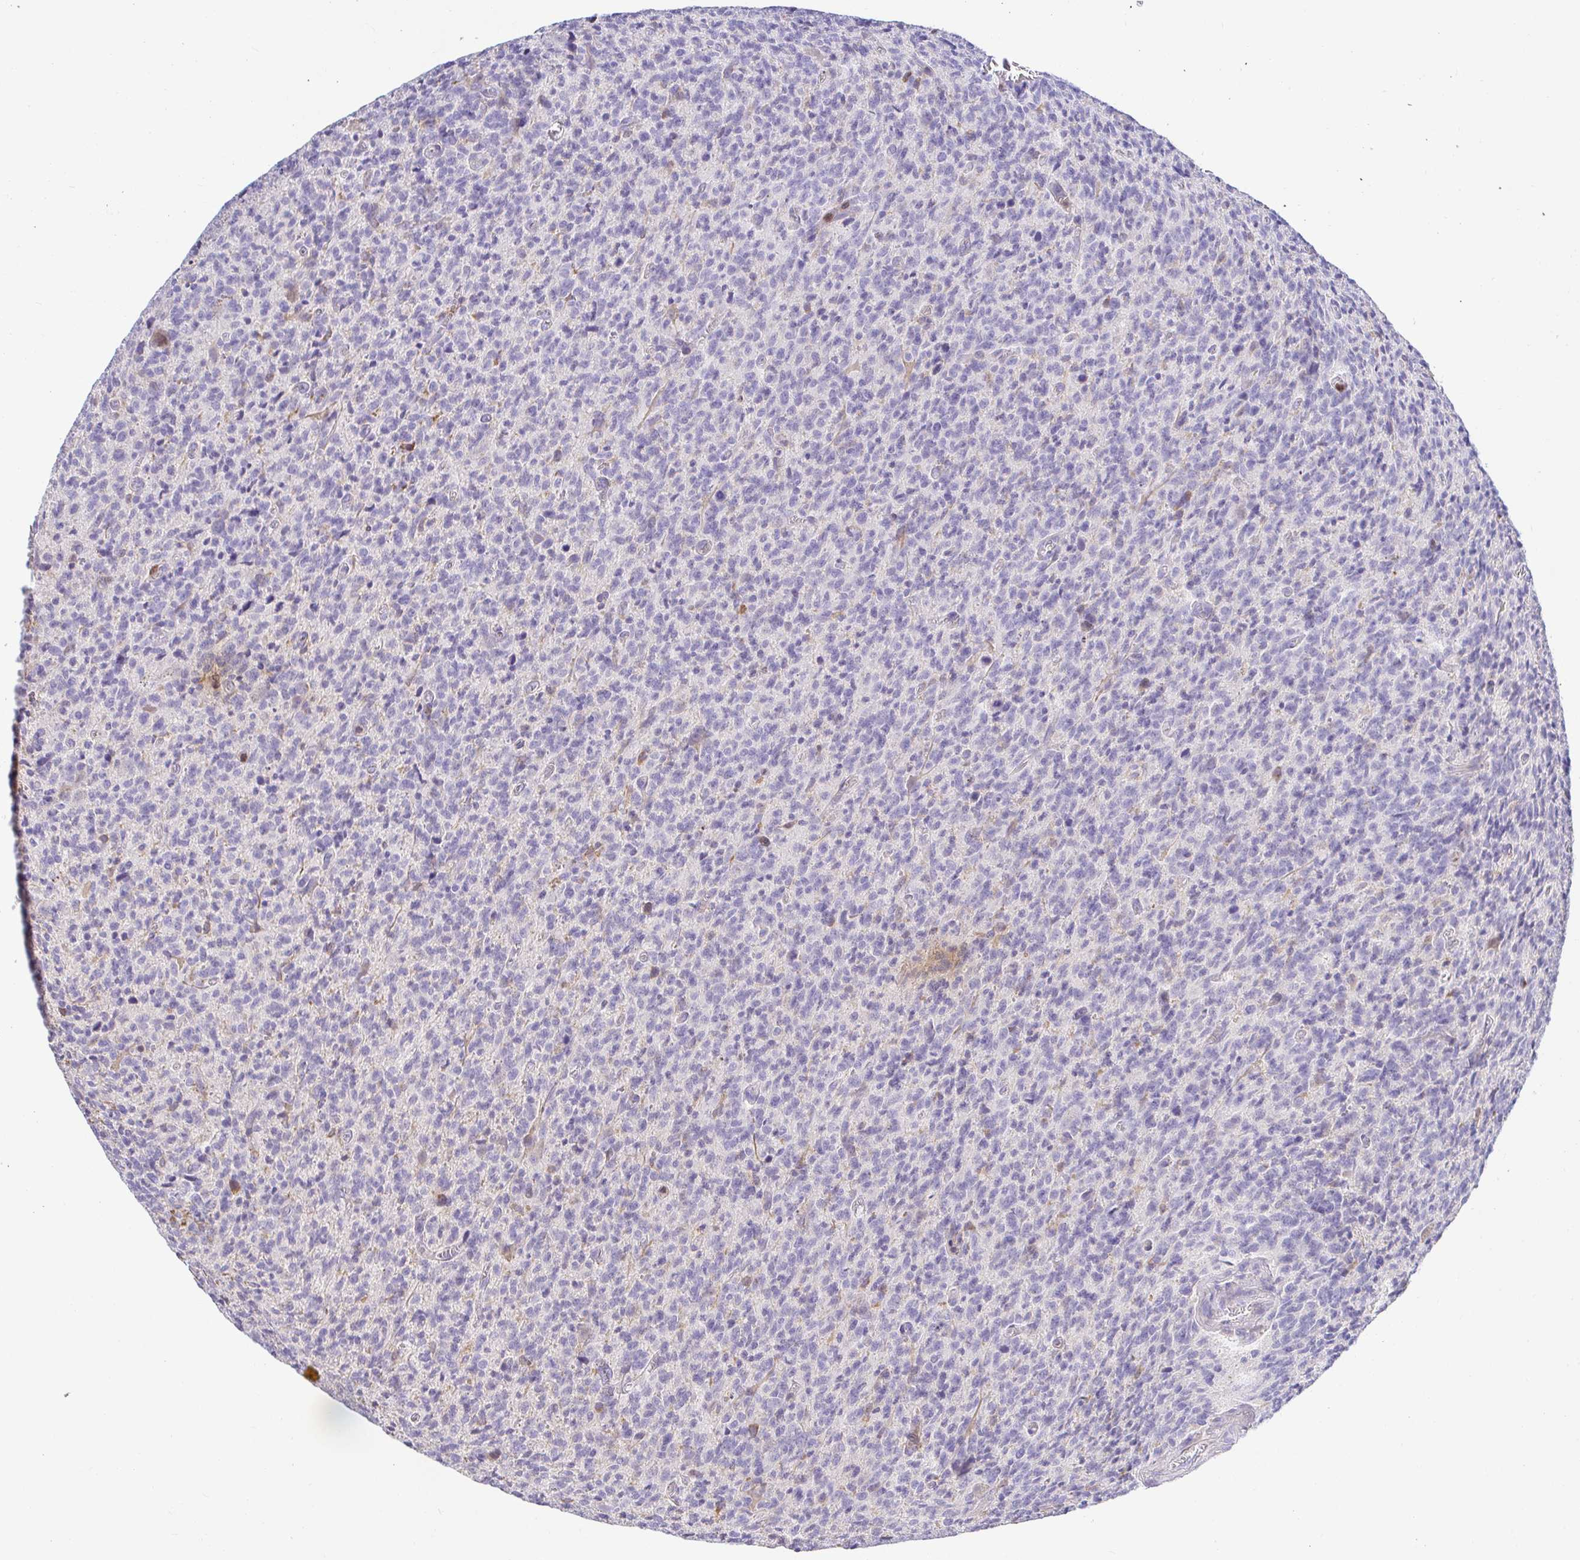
{"staining": {"intensity": "negative", "quantity": "none", "location": "none"}, "tissue": "glioma", "cell_type": "Tumor cells", "image_type": "cancer", "snomed": [{"axis": "morphology", "description": "Glioma, malignant, High grade"}, {"axis": "topography", "description": "Brain"}], "caption": "High magnification brightfield microscopy of glioma stained with DAB (brown) and counterstained with hematoxylin (blue): tumor cells show no significant positivity. Nuclei are stained in blue.", "gene": "SKAP1", "patient": {"sex": "male", "age": 76}}